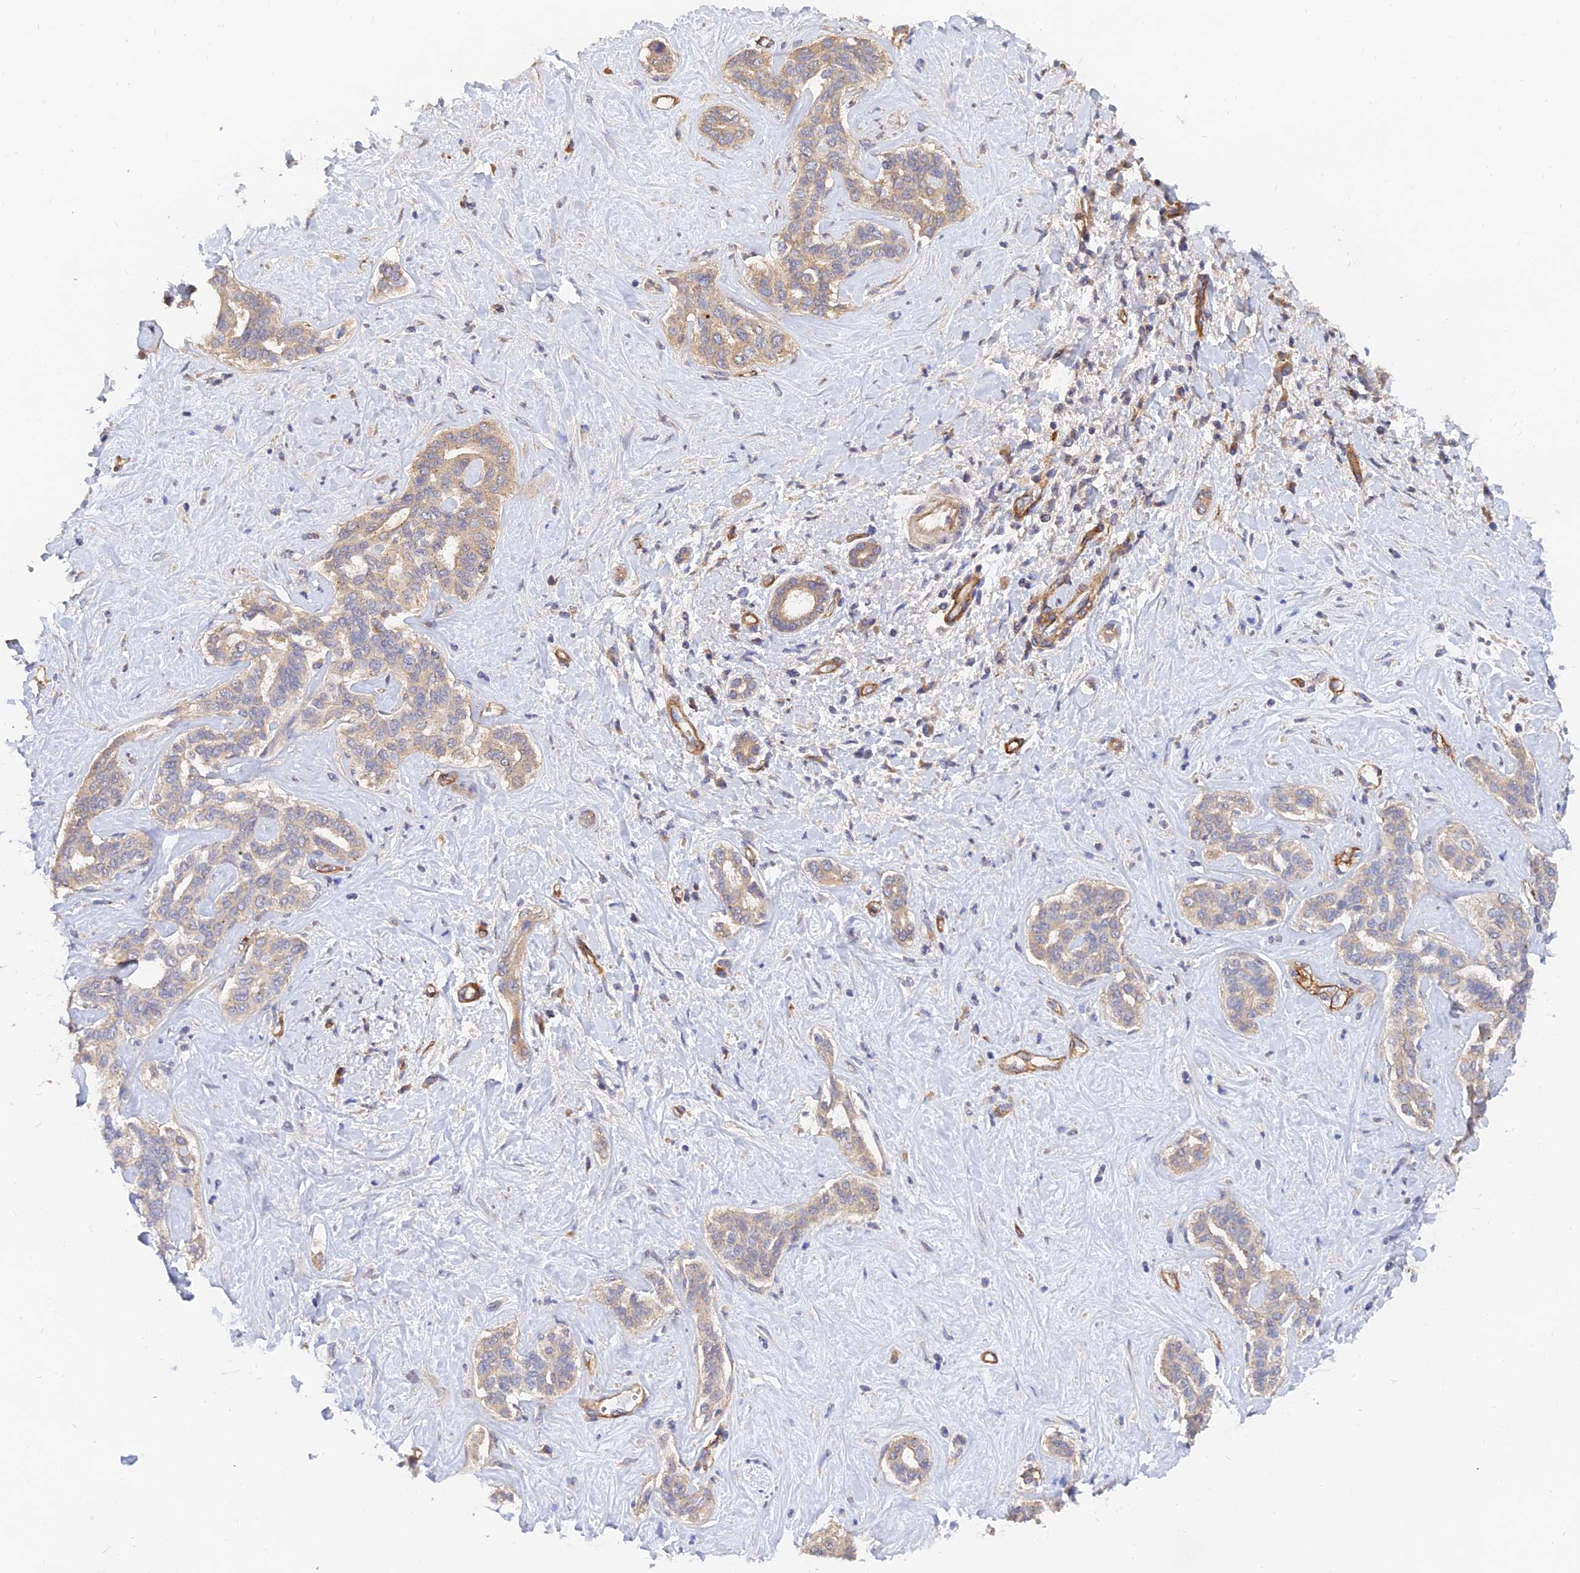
{"staining": {"intensity": "moderate", "quantity": "<25%", "location": "cytoplasmic/membranous"}, "tissue": "liver cancer", "cell_type": "Tumor cells", "image_type": "cancer", "snomed": [{"axis": "morphology", "description": "Cholangiocarcinoma"}, {"axis": "topography", "description": "Liver"}], "caption": "The micrograph demonstrates staining of cholangiocarcinoma (liver), revealing moderate cytoplasmic/membranous protein positivity (brown color) within tumor cells.", "gene": "MRPL35", "patient": {"sex": "female", "age": 77}}